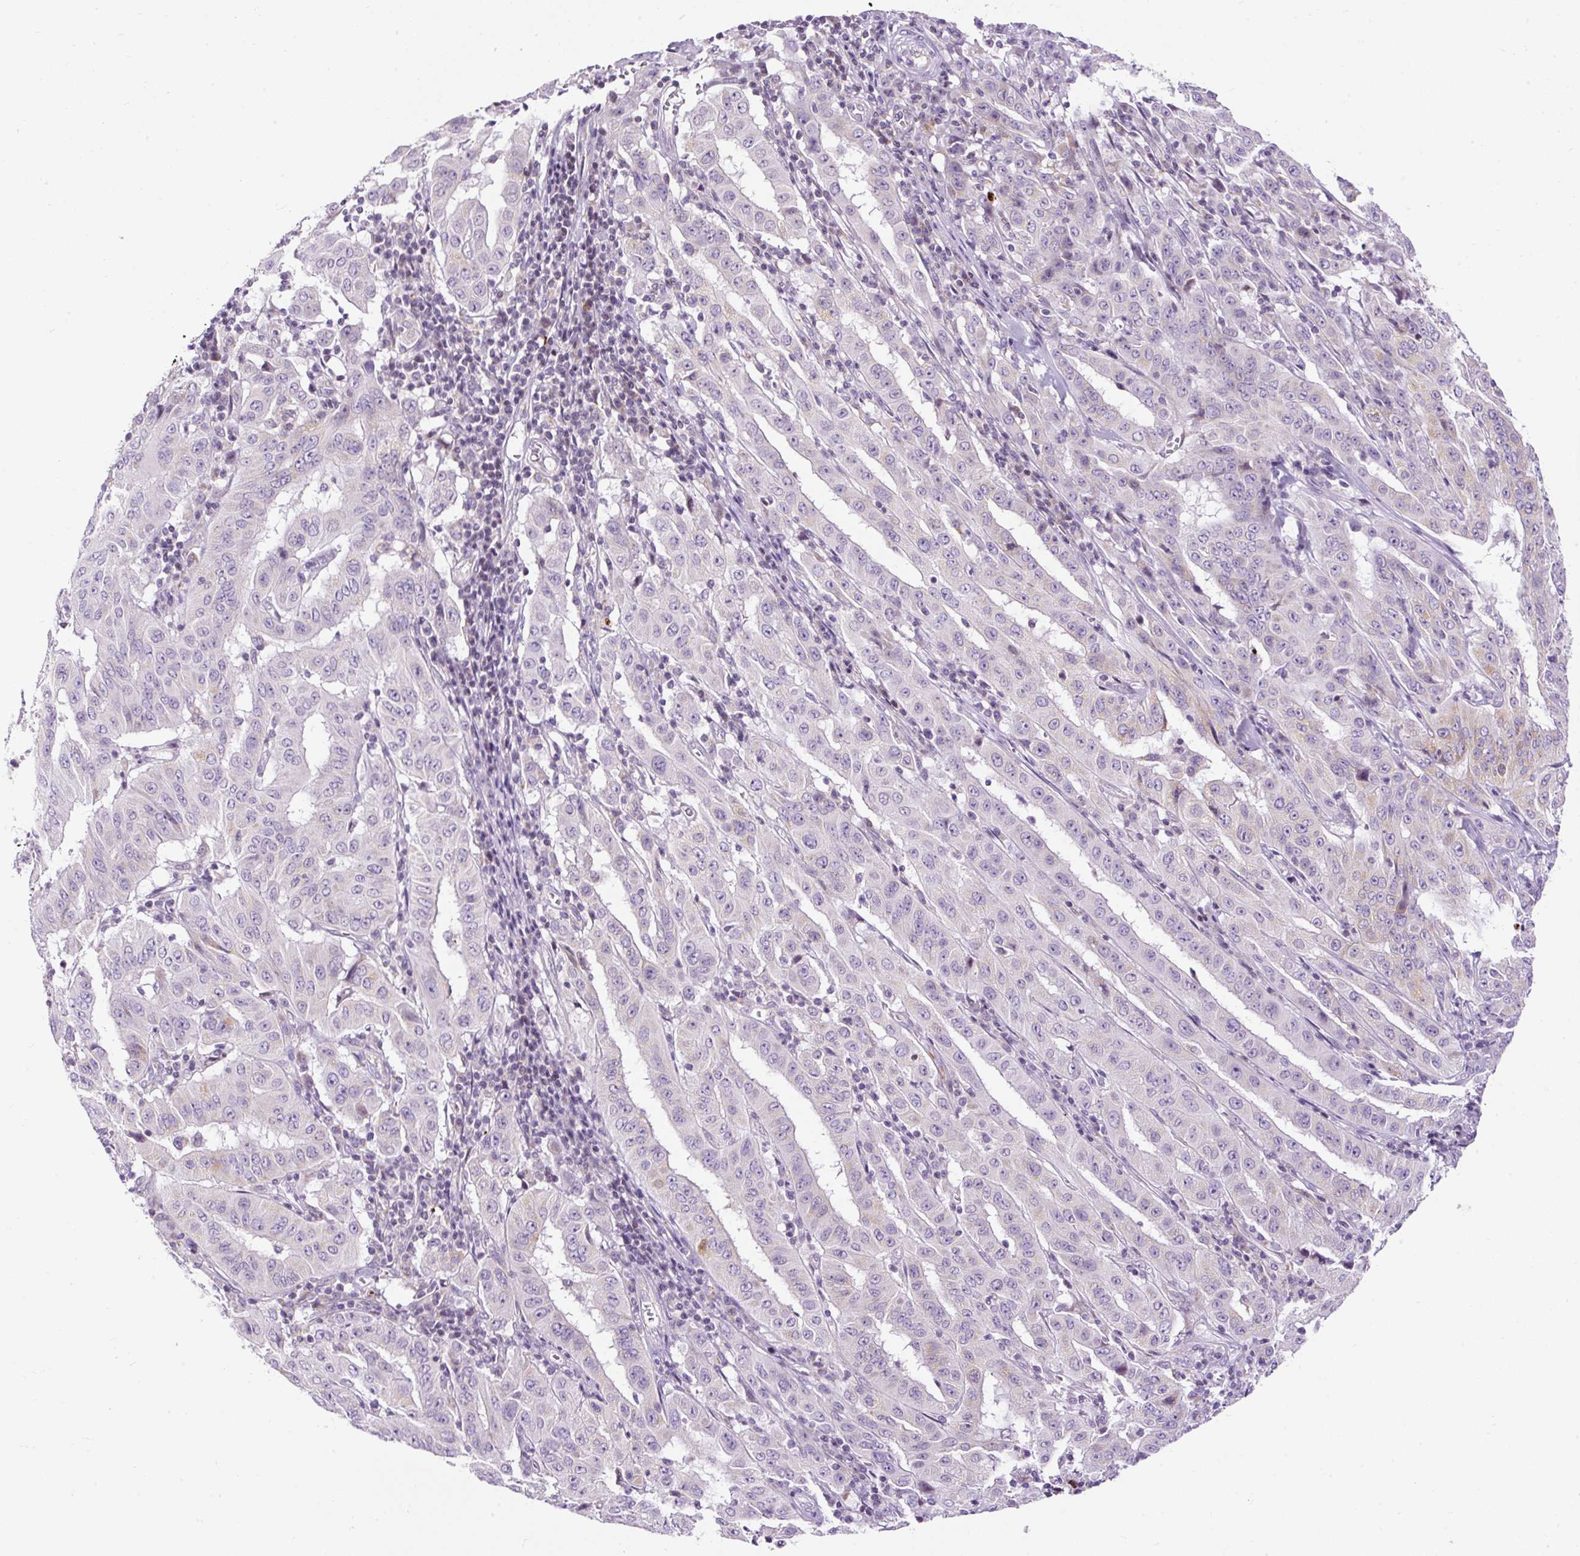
{"staining": {"intensity": "weak", "quantity": "<25%", "location": "cytoplasmic/membranous"}, "tissue": "pancreatic cancer", "cell_type": "Tumor cells", "image_type": "cancer", "snomed": [{"axis": "morphology", "description": "Adenocarcinoma, NOS"}, {"axis": "topography", "description": "Pancreas"}], "caption": "The immunohistochemistry histopathology image has no significant expression in tumor cells of adenocarcinoma (pancreatic) tissue.", "gene": "FMC1", "patient": {"sex": "male", "age": 63}}